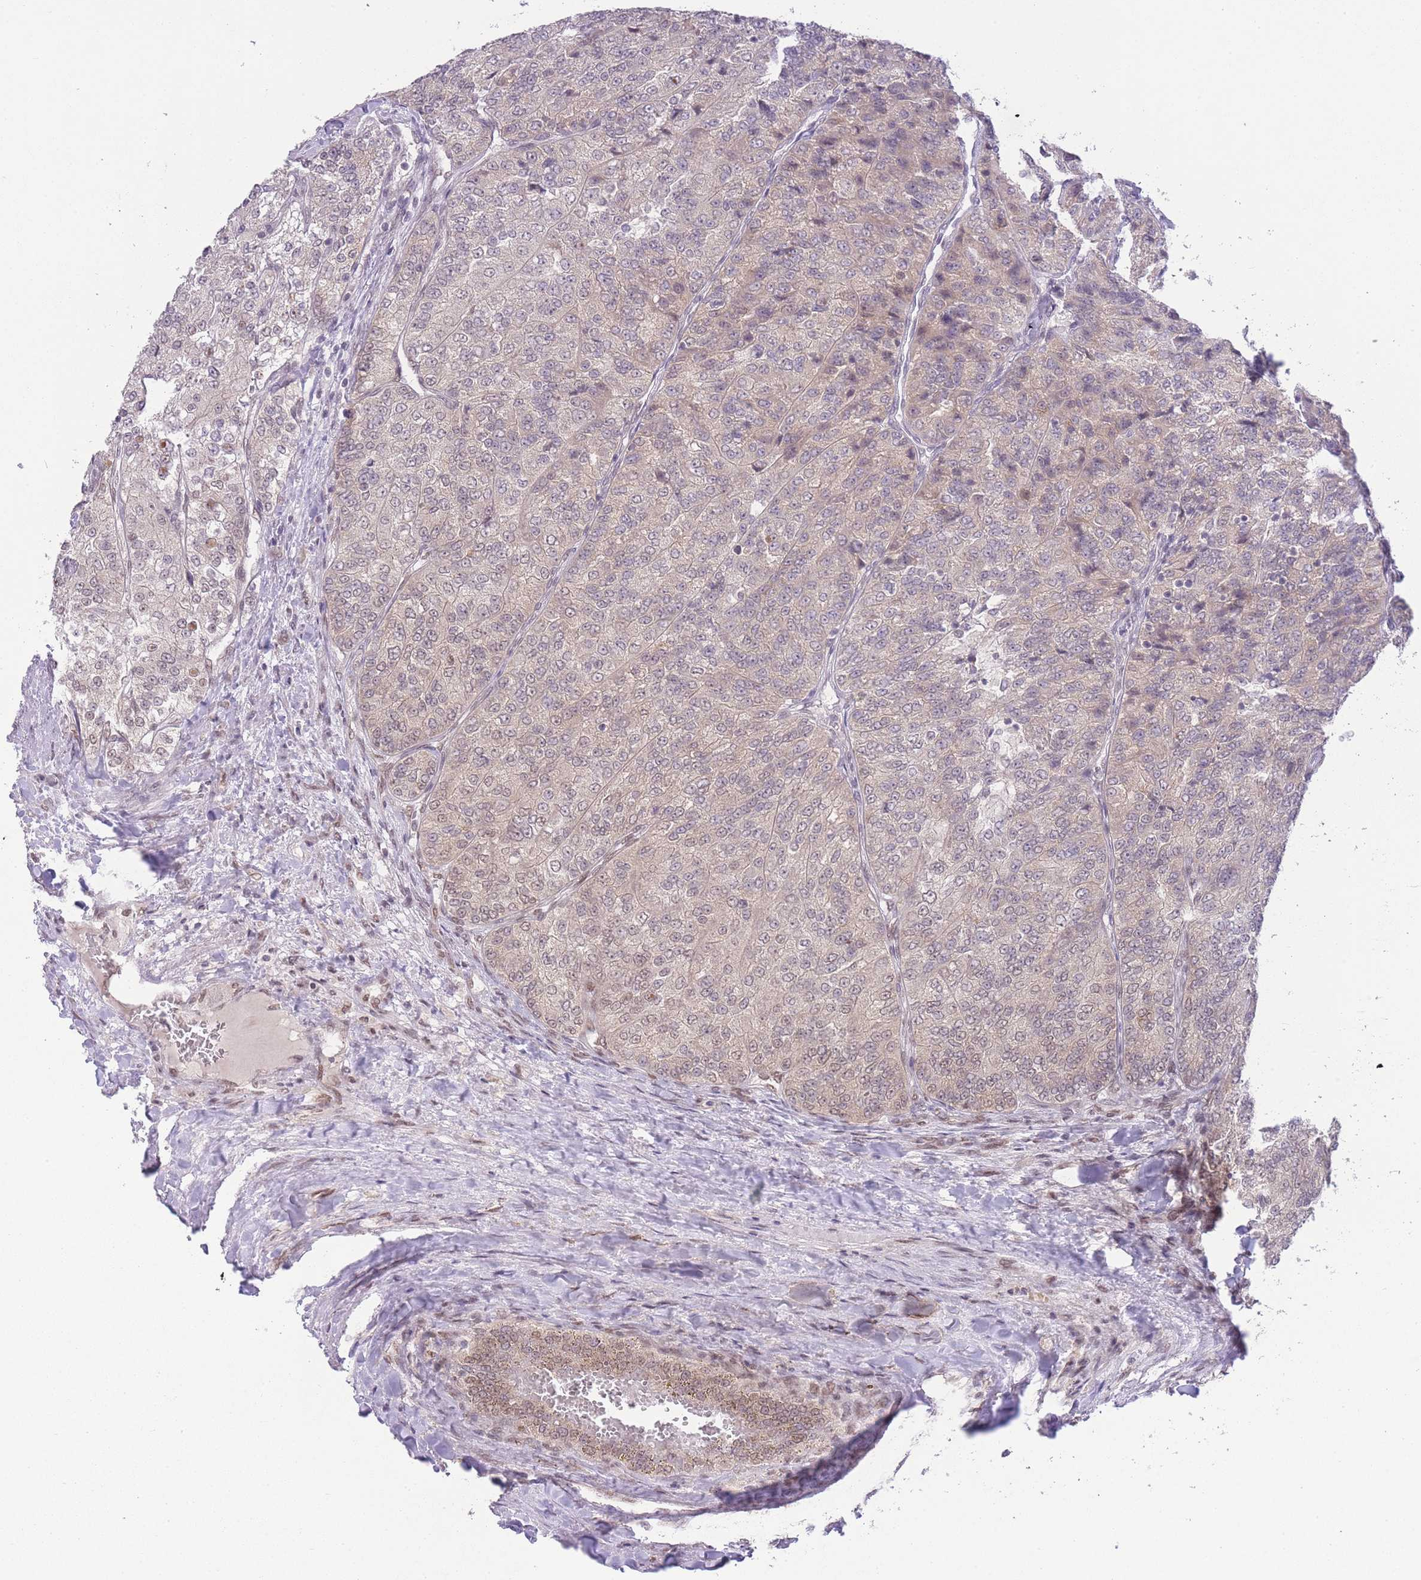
{"staining": {"intensity": "weak", "quantity": "<25%", "location": "nuclear"}, "tissue": "renal cancer", "cell_type": "Tumor cells", "image_type": "cancer", "snomed": [{"axis": "morphology", "description": "Adenocarcinoma, NOS"}, {"axis": "topography", "description": "Kidney"}], "caption": "The immunohistochemistry image has no significant staining in tumor cells of renal cancer tissue.", "gene": "TMED3", "patient": {"sex": "female", "age": 63}}